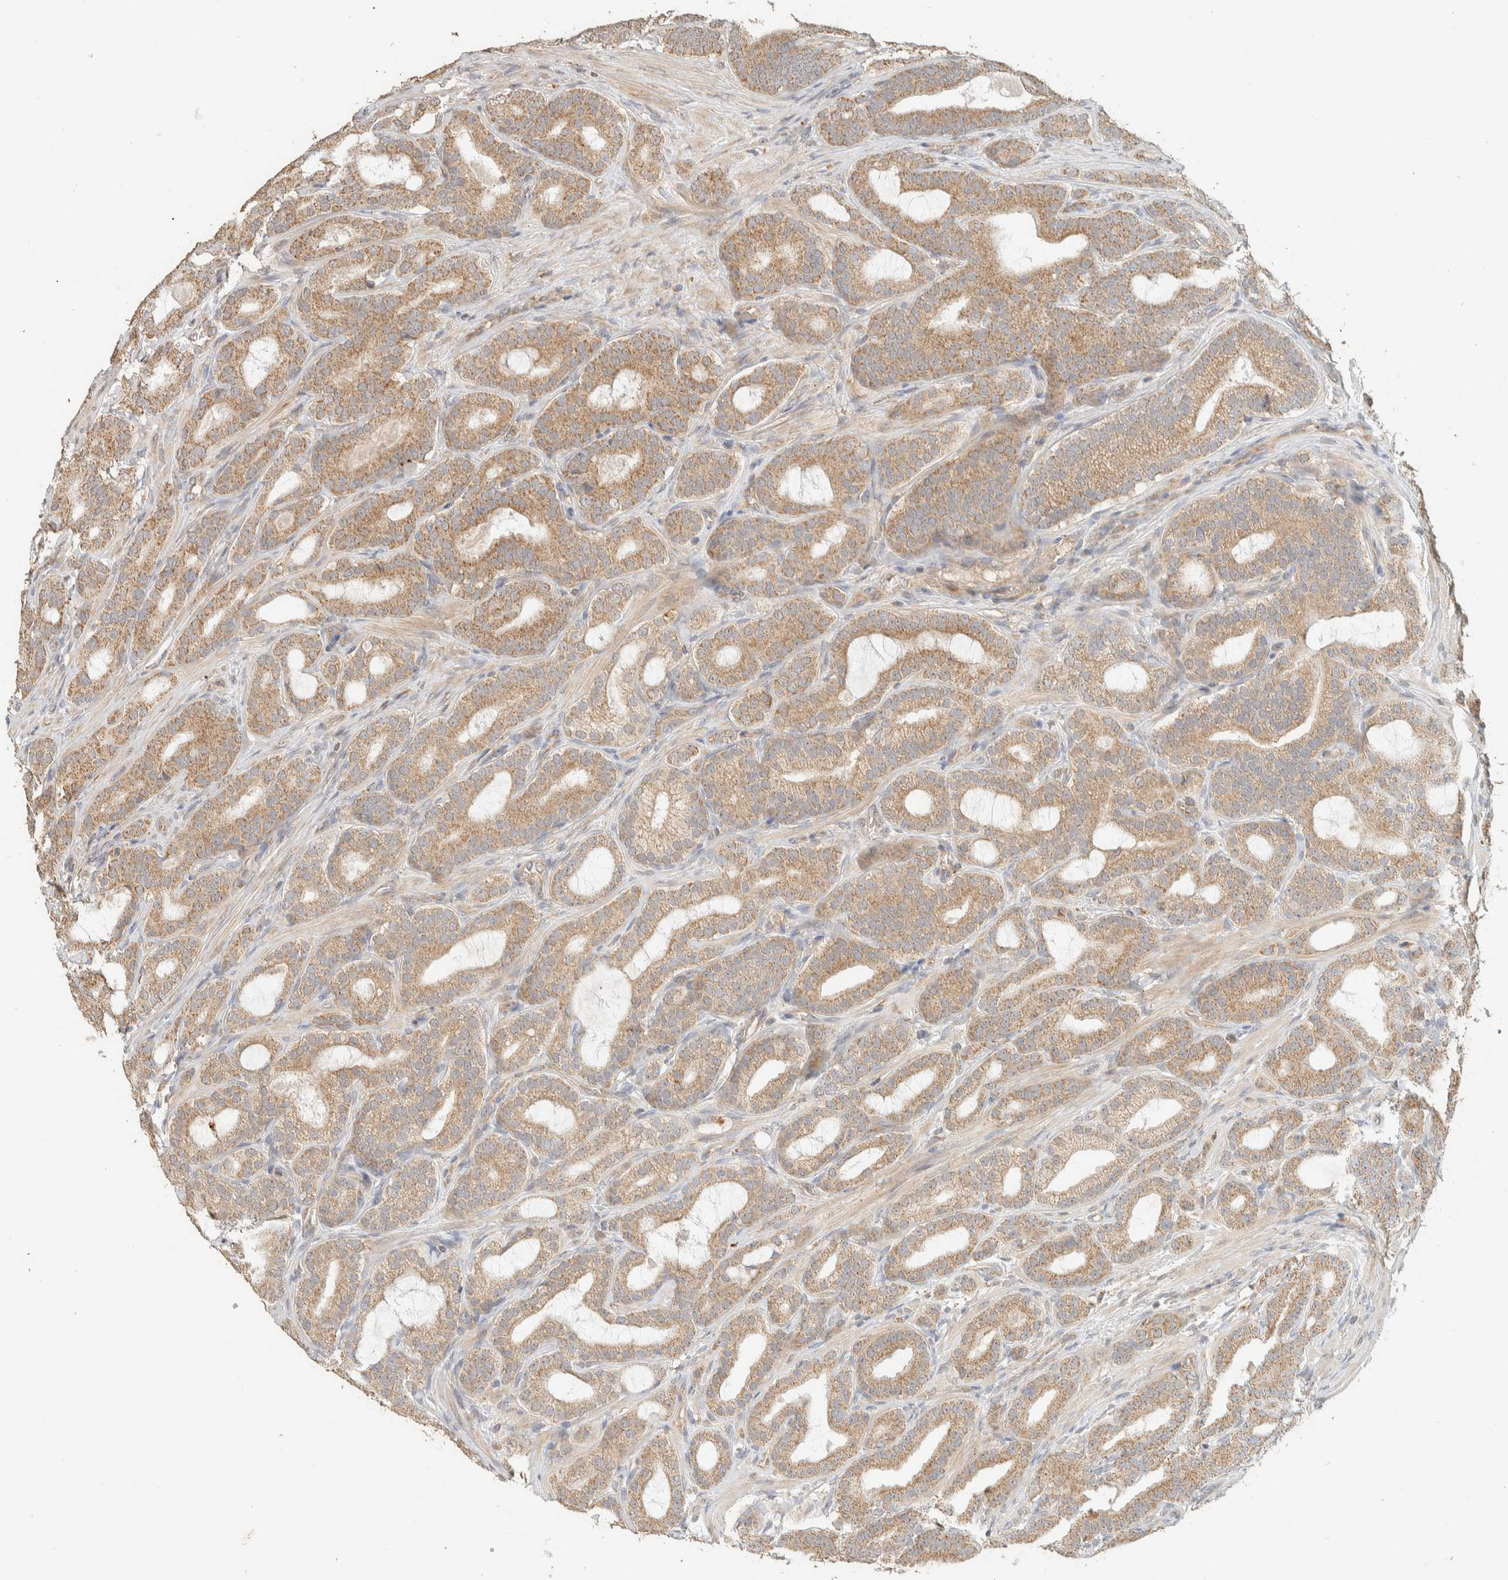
{"staining": {"intensity": "moderate", "quantity": ">75%", "location": "cytoplasmic/membranous"}, "tissue": "prostate cancer", "cell_type": "Tumor cells", "image_type": "cancer", "snomed": [{"axis": "morphology", "description": "Adenocarcinoma, High grade"}, {"axis": "topography", "description": "Prostate"}], "caption": "Moderate cytoplasmic/membranous protein expression is present in about >75% of tumor cells in prostate cancer.", "gene": "PDE7B", "patient": {"sex": "male", "age": 60}}